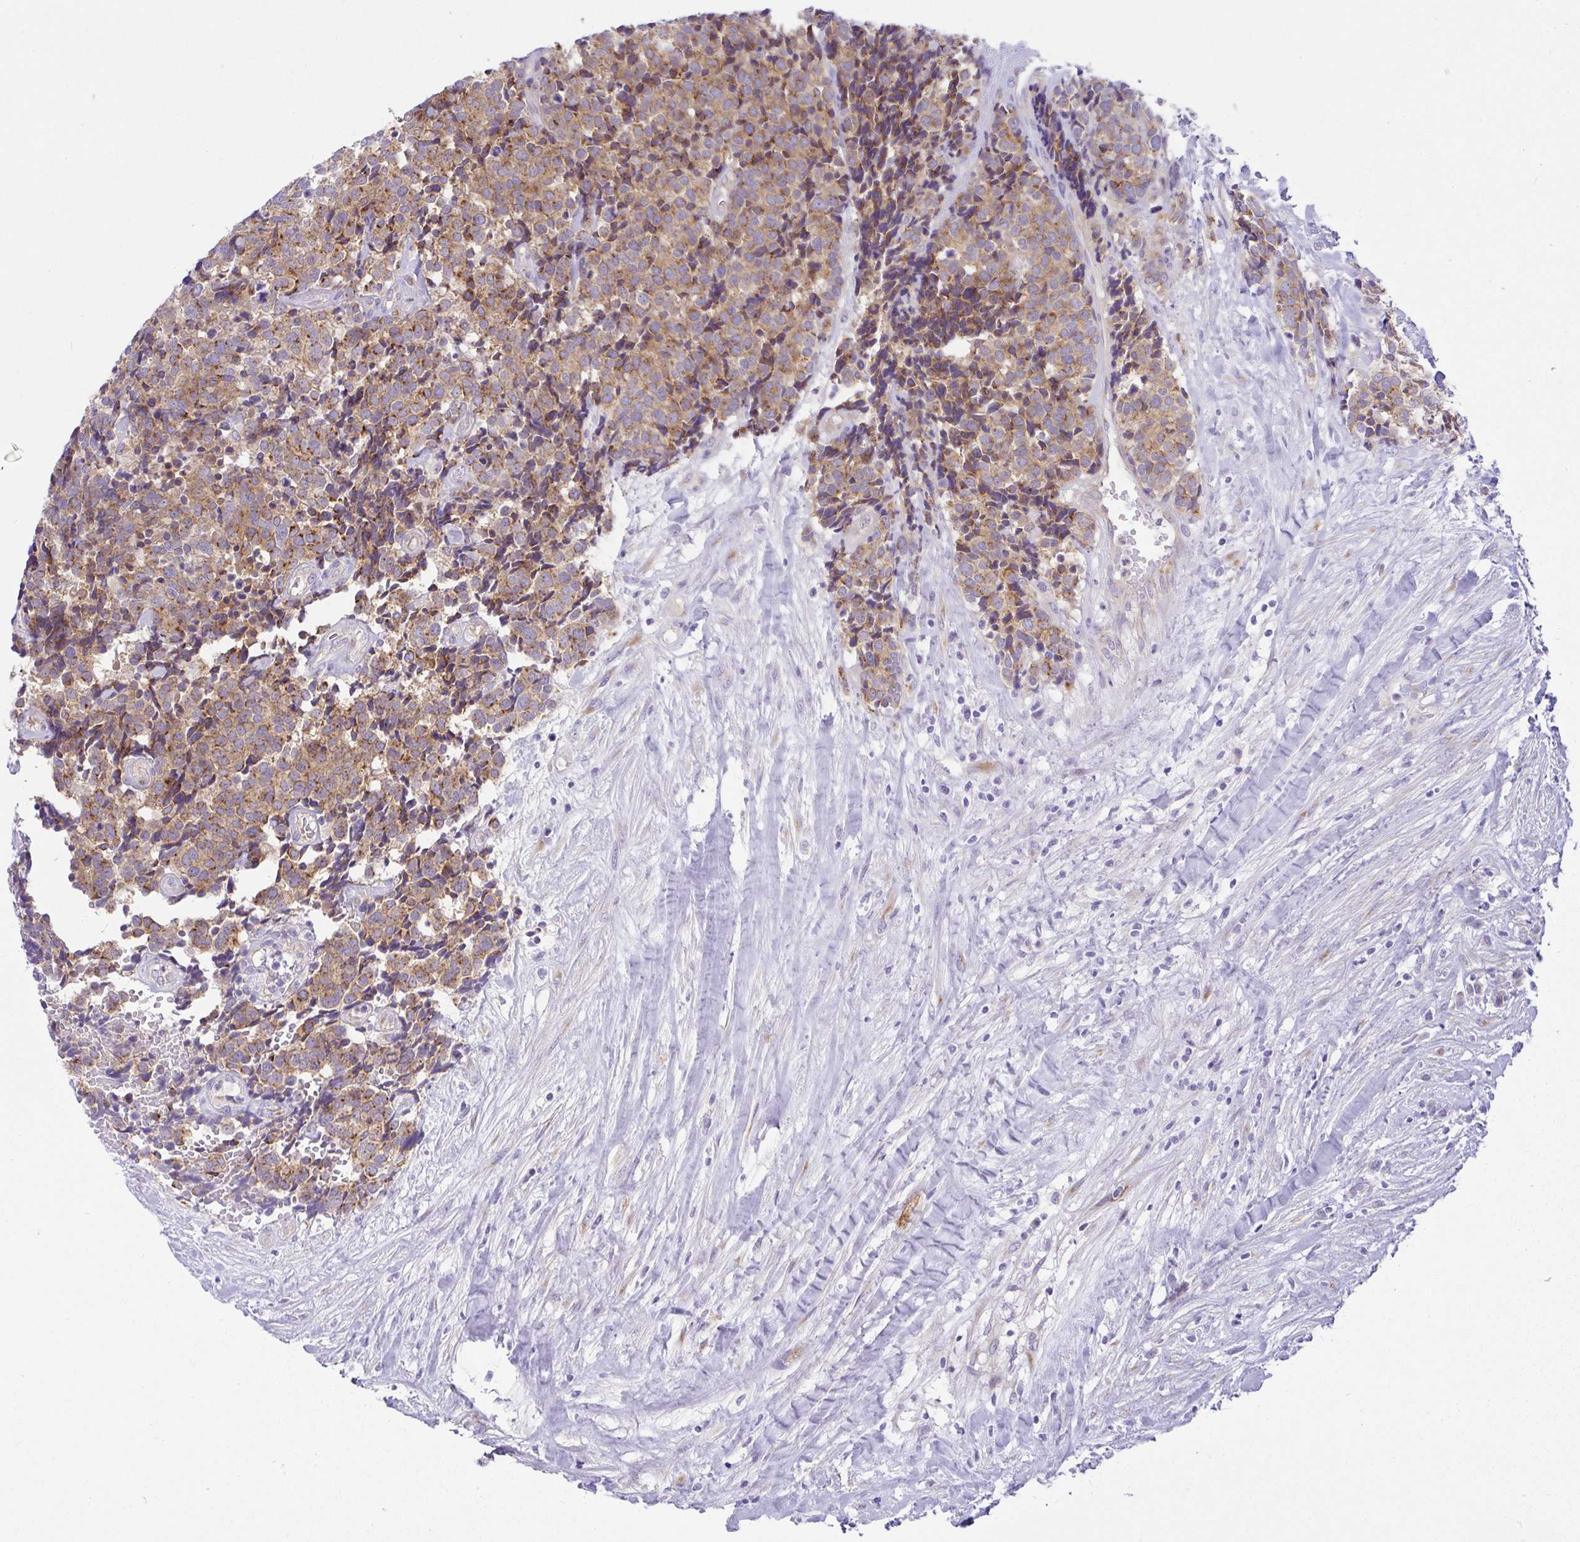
{"staining": {"intensity": "moderate", "quantity": ">75%", "location": "cytoplasmic/membranous"}, "tissue": "carcinoid", "cell_type": "Tumor cells", "image_type": "cancer", "snomed": [{"axis": "morphology", "description": "Carcinoid, malignant, NOS"}, {"axis": "topography", "description": "Skin"}], "caption": "This photomicrograph reveals immunohistochemistry (IHC) staining of human carcinoid, with medium moderate cytoplasmic/membranous expression in approximately >75% of tumor cells.", "gene": "FAM177A1", "patient": {"sex": "female", "age": 79}}